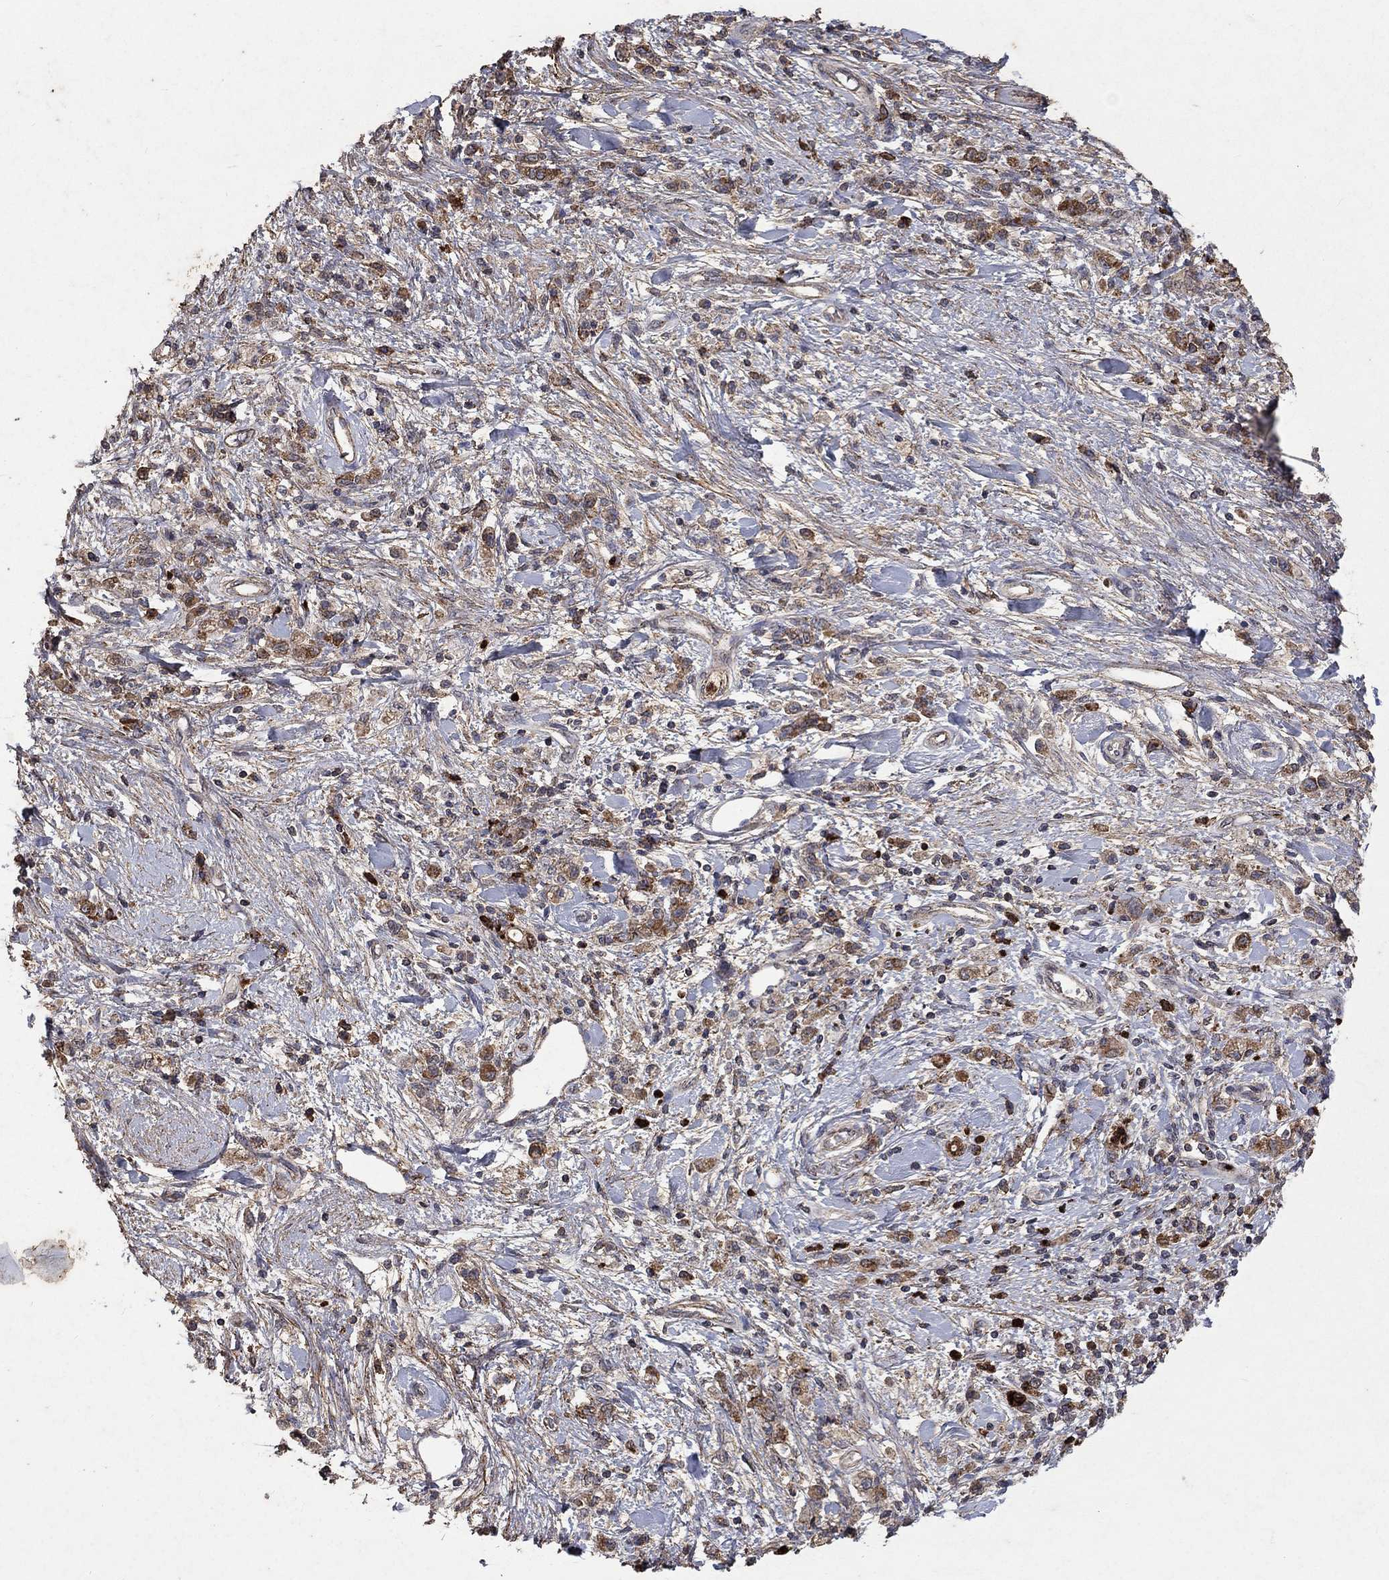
{"staining": {"intensity": "moderate", "quantity": ">75%", "location": "cytoplasmic/membranous"}, "tissue": "stomach cancer", "cell_type": "Tumor cells", "image_type": "cancer", "snomed": [{"axis": "morphology", "description": "Adenocarcinoma, NOS"}, {"axis": "topography", "description": "Stomach"}], "caption": "Immunohistochemical staining of human stomach cancer exhibits moderate cytoplasmic/membranous protein expression in about >75% of tumor cells.", "gene": "CD24", "patient": {"sex": "male", "age": 77}}